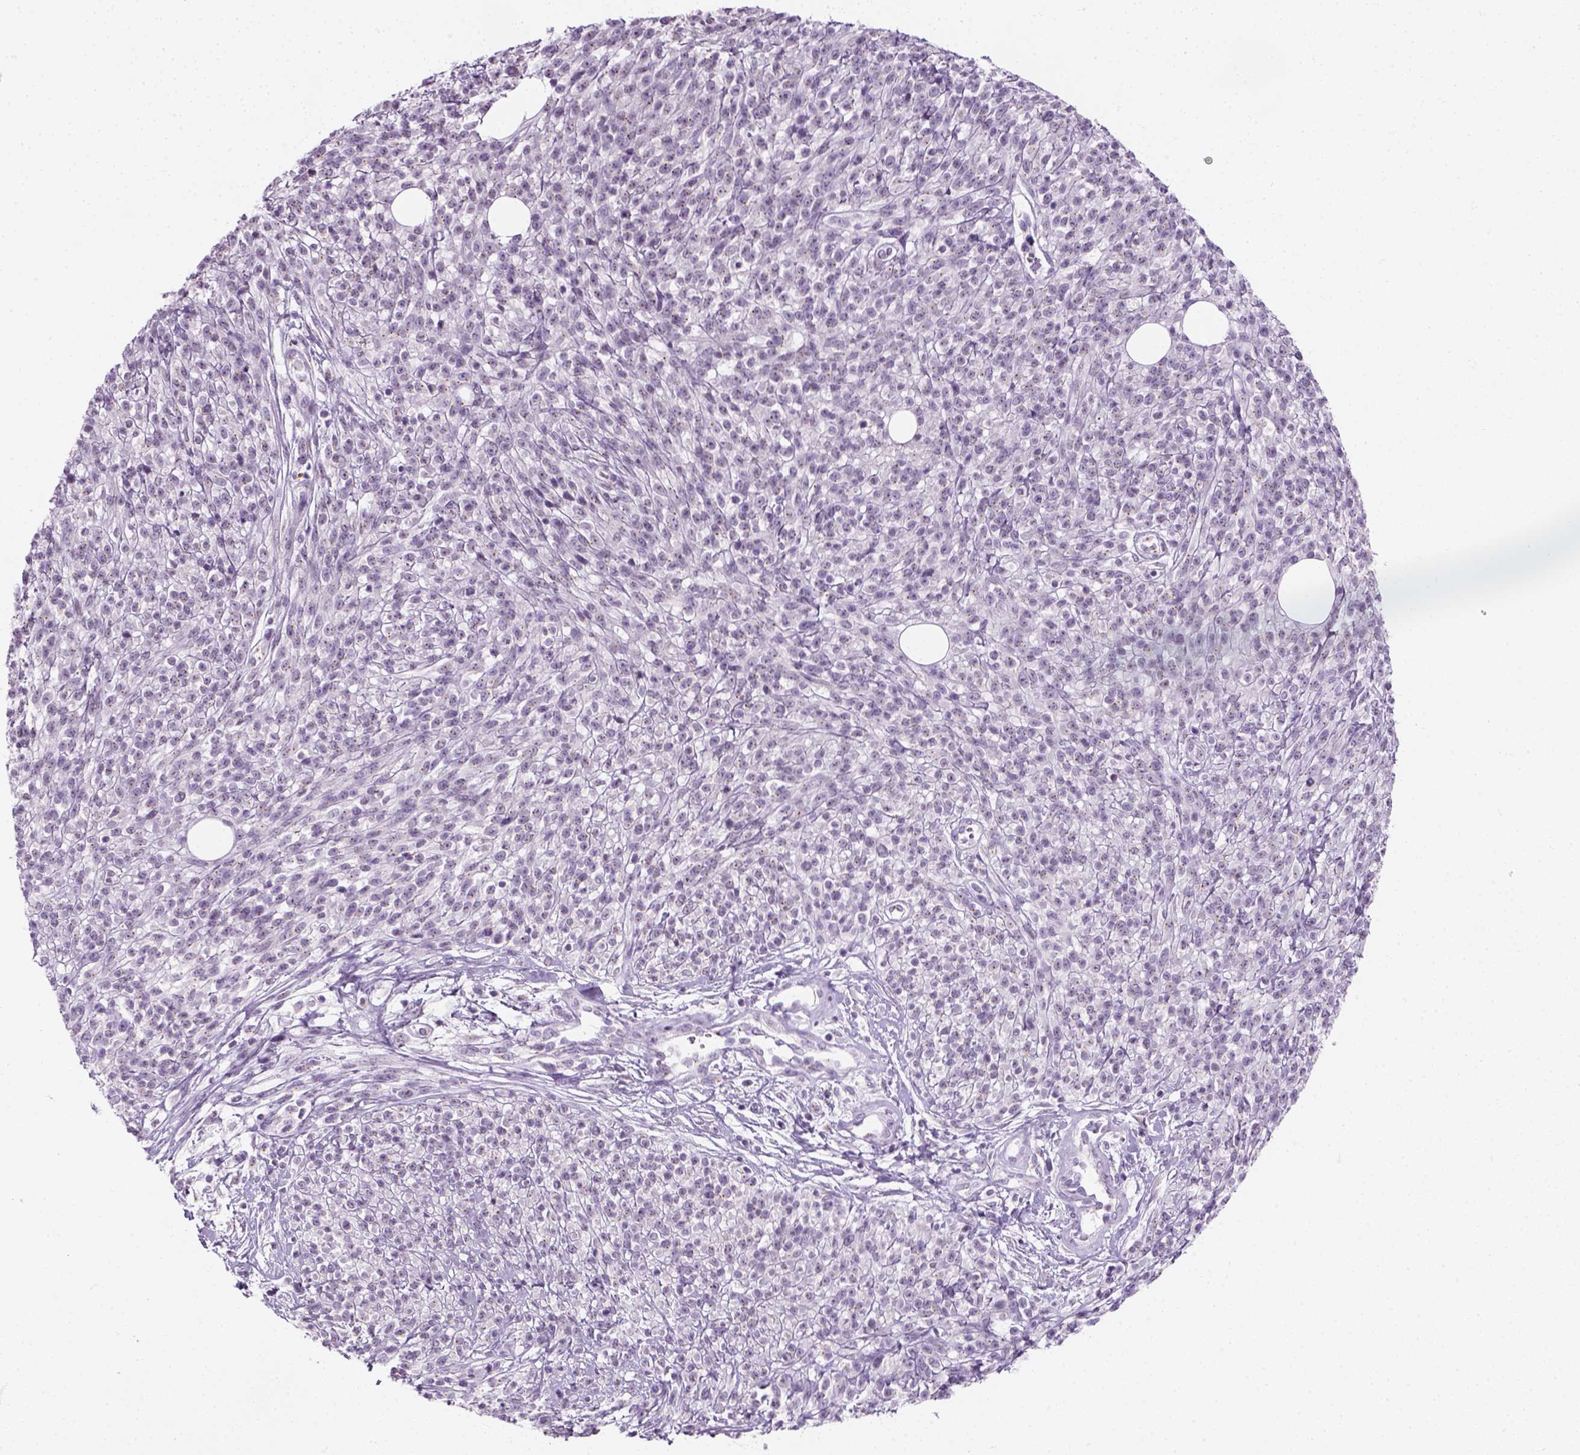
{"staining": {"intensity": "negative", "quantity": "none", "location": "none"}, "tissue": "melanoma", "cell_type": "Tumor cells", "image_type": "cancer", "snomed": [{"axis": "morphology", "description": "Malignant melanoma, NOS"}, {"axis": "topography", "description": "Skin"}, {"axis": "topography", "description": "Skin of trunk"}], "caption": "Immunohistochemical staining of melanoma displays no significant expression in tumor cells.", "gene": "IL4", "patient": {"sex": "male", "age": 74}}